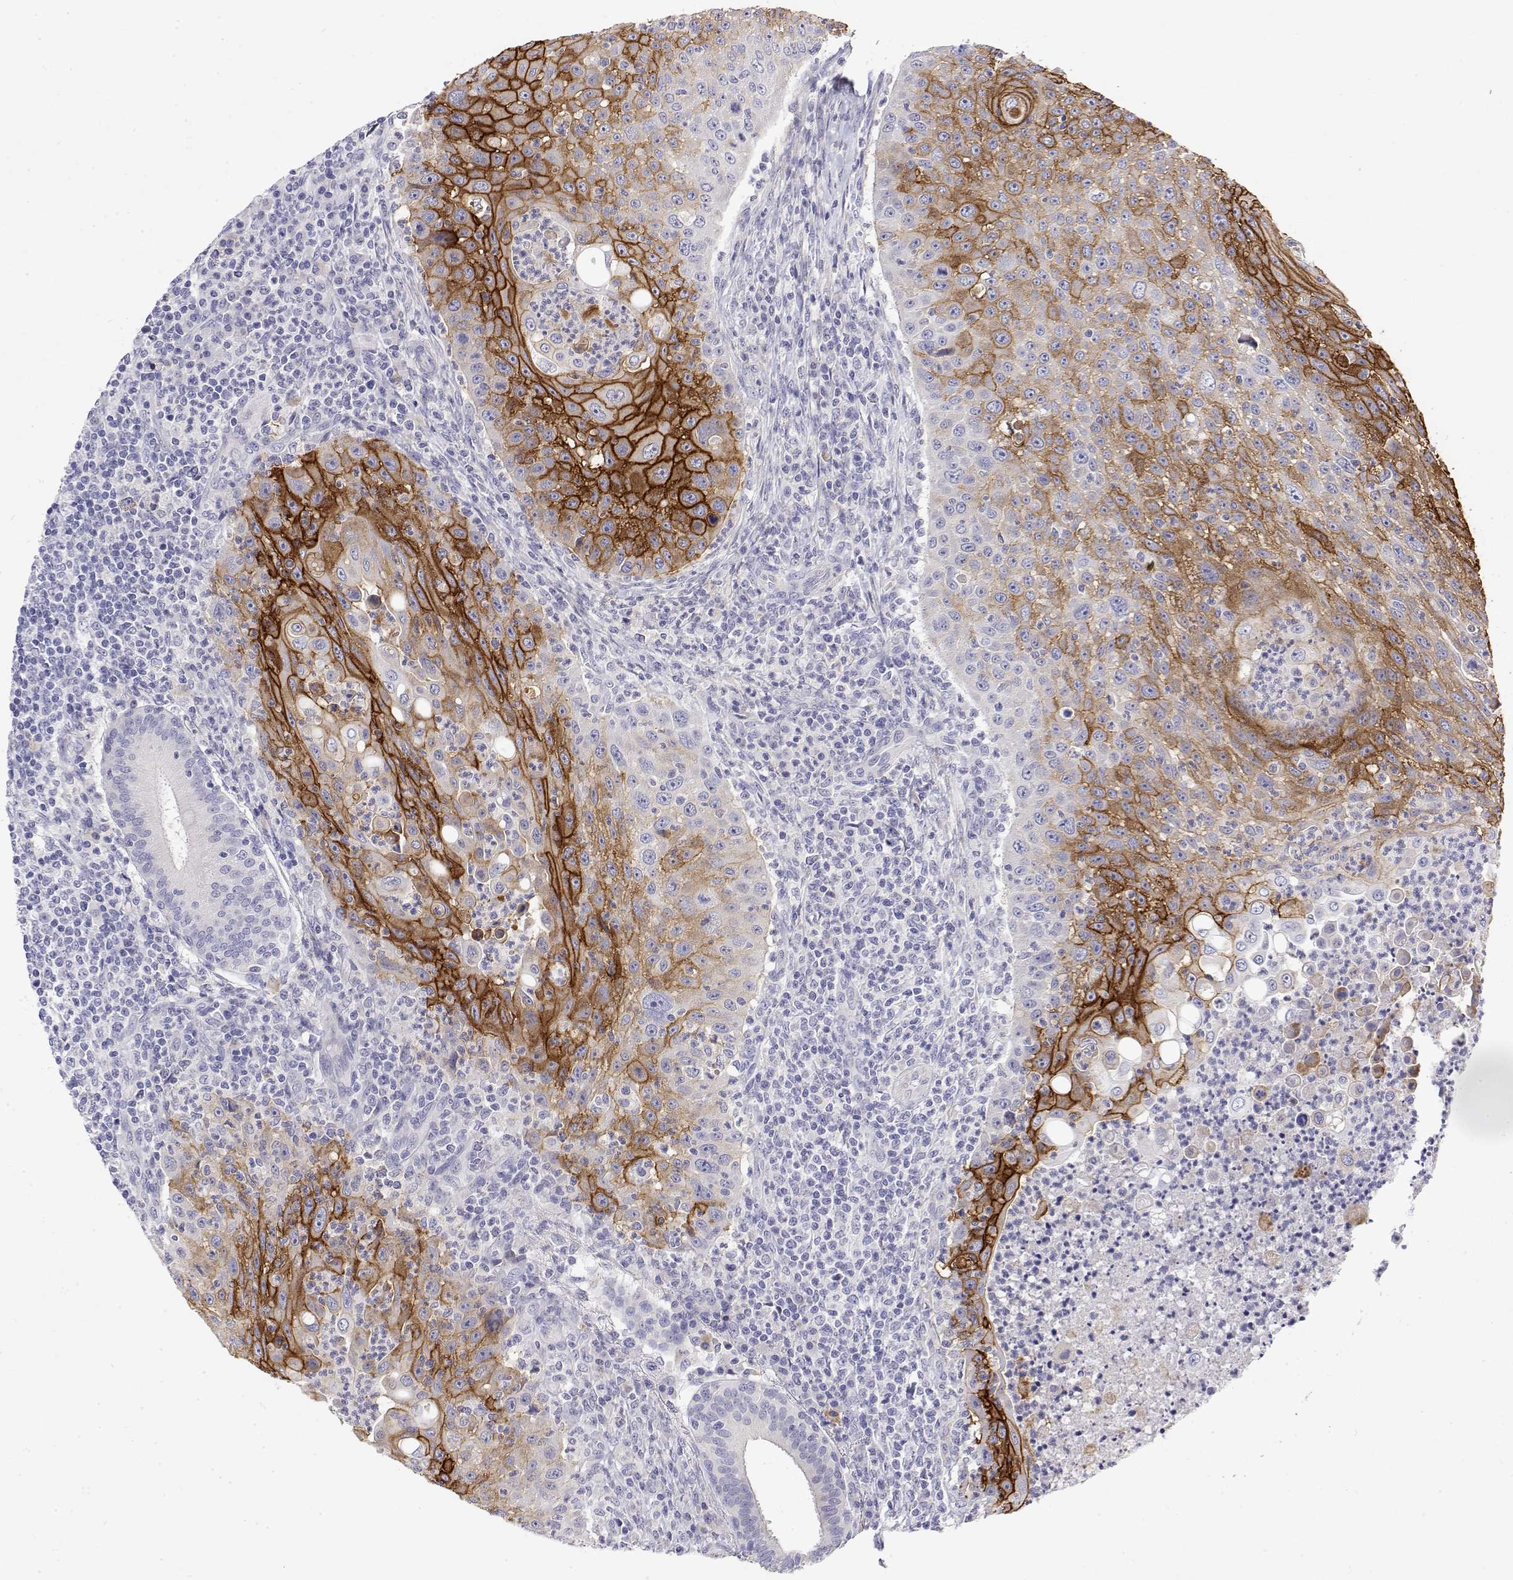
{"staining": {"intensity": "strong", "quantity": "25%-75%", "location": "cytoplasmic/membranous"}, "tissue": "head and neck cancer", "cell_type": "Tumor cells", "image_type": "cancer", "snomed": [{"axis": "morphology", "description": "Squamous cell carcinoma, NOS"}, {"axis": "topography", "description": "Head-Neck"}], "caption": "IHC micrograph of neoplastic tissue: head and neck cancer (squamous cell carcinoma) stained using immunohistochemistry shows high levels of strong protein expression localized specifically in the cytoplasmic/membranous of tumor cells, appearing as a cytoplasmic/membranous brown color.", "gene": "LY6D", "patient": {"sex": "male", "age": 69}}